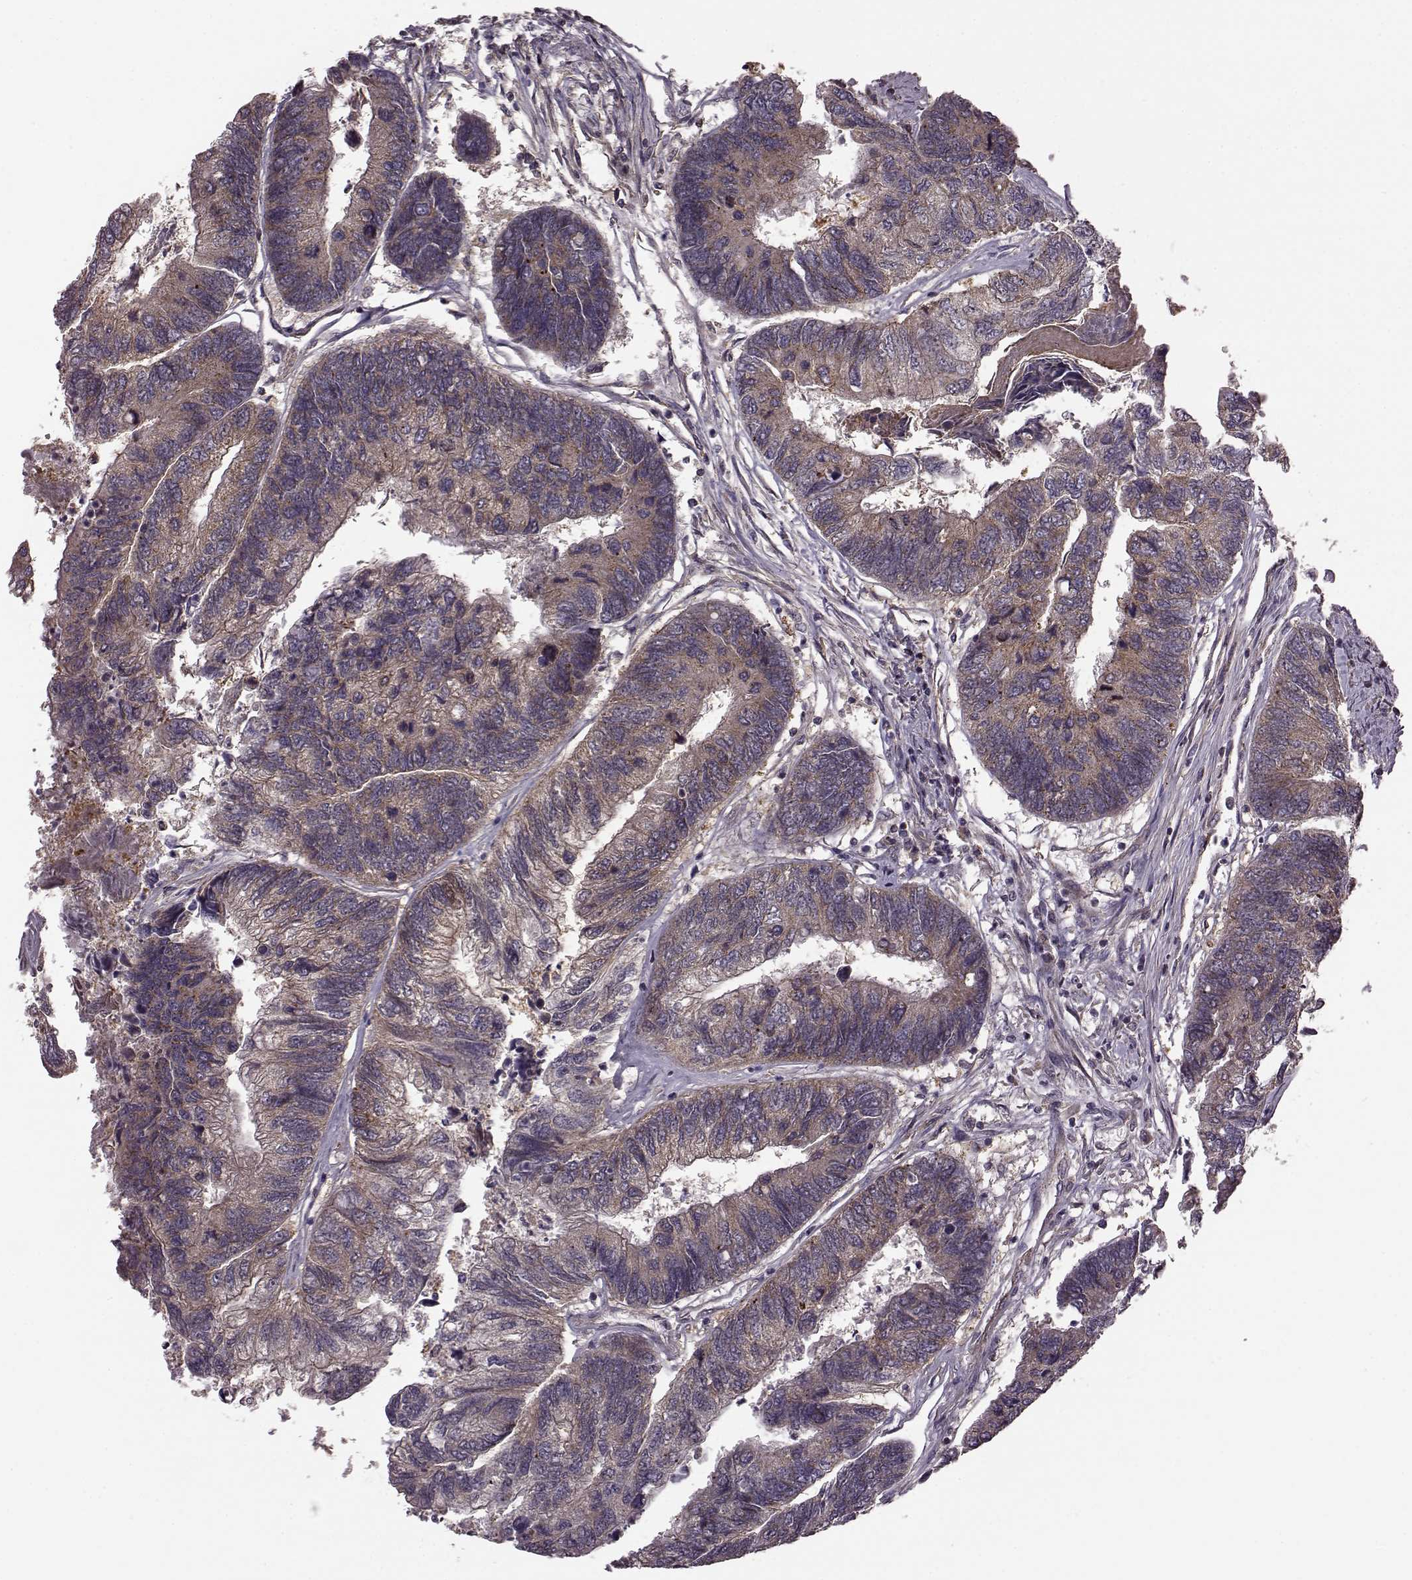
{"staining": {"intensity": "moderate", "quantity": ">75%", "location": "cytoplasmic/membranous"}, "tissue": "colorectal cancer", "cell_type": "Tumor cells", "image_type": "cancer", "snomed": [{"axis": "morphology", "description": "Adenocarcinoma, NOS"}, {"axis": "topography", "description": "Colon"}], "caption": "Colorectal adenocarcinoma stained for a protein exhibits moderate cytoplasmic/membranous positivity in tumor cells.", "gene": "FNIP2", "patient": {"sex": "female", "age": 67}}